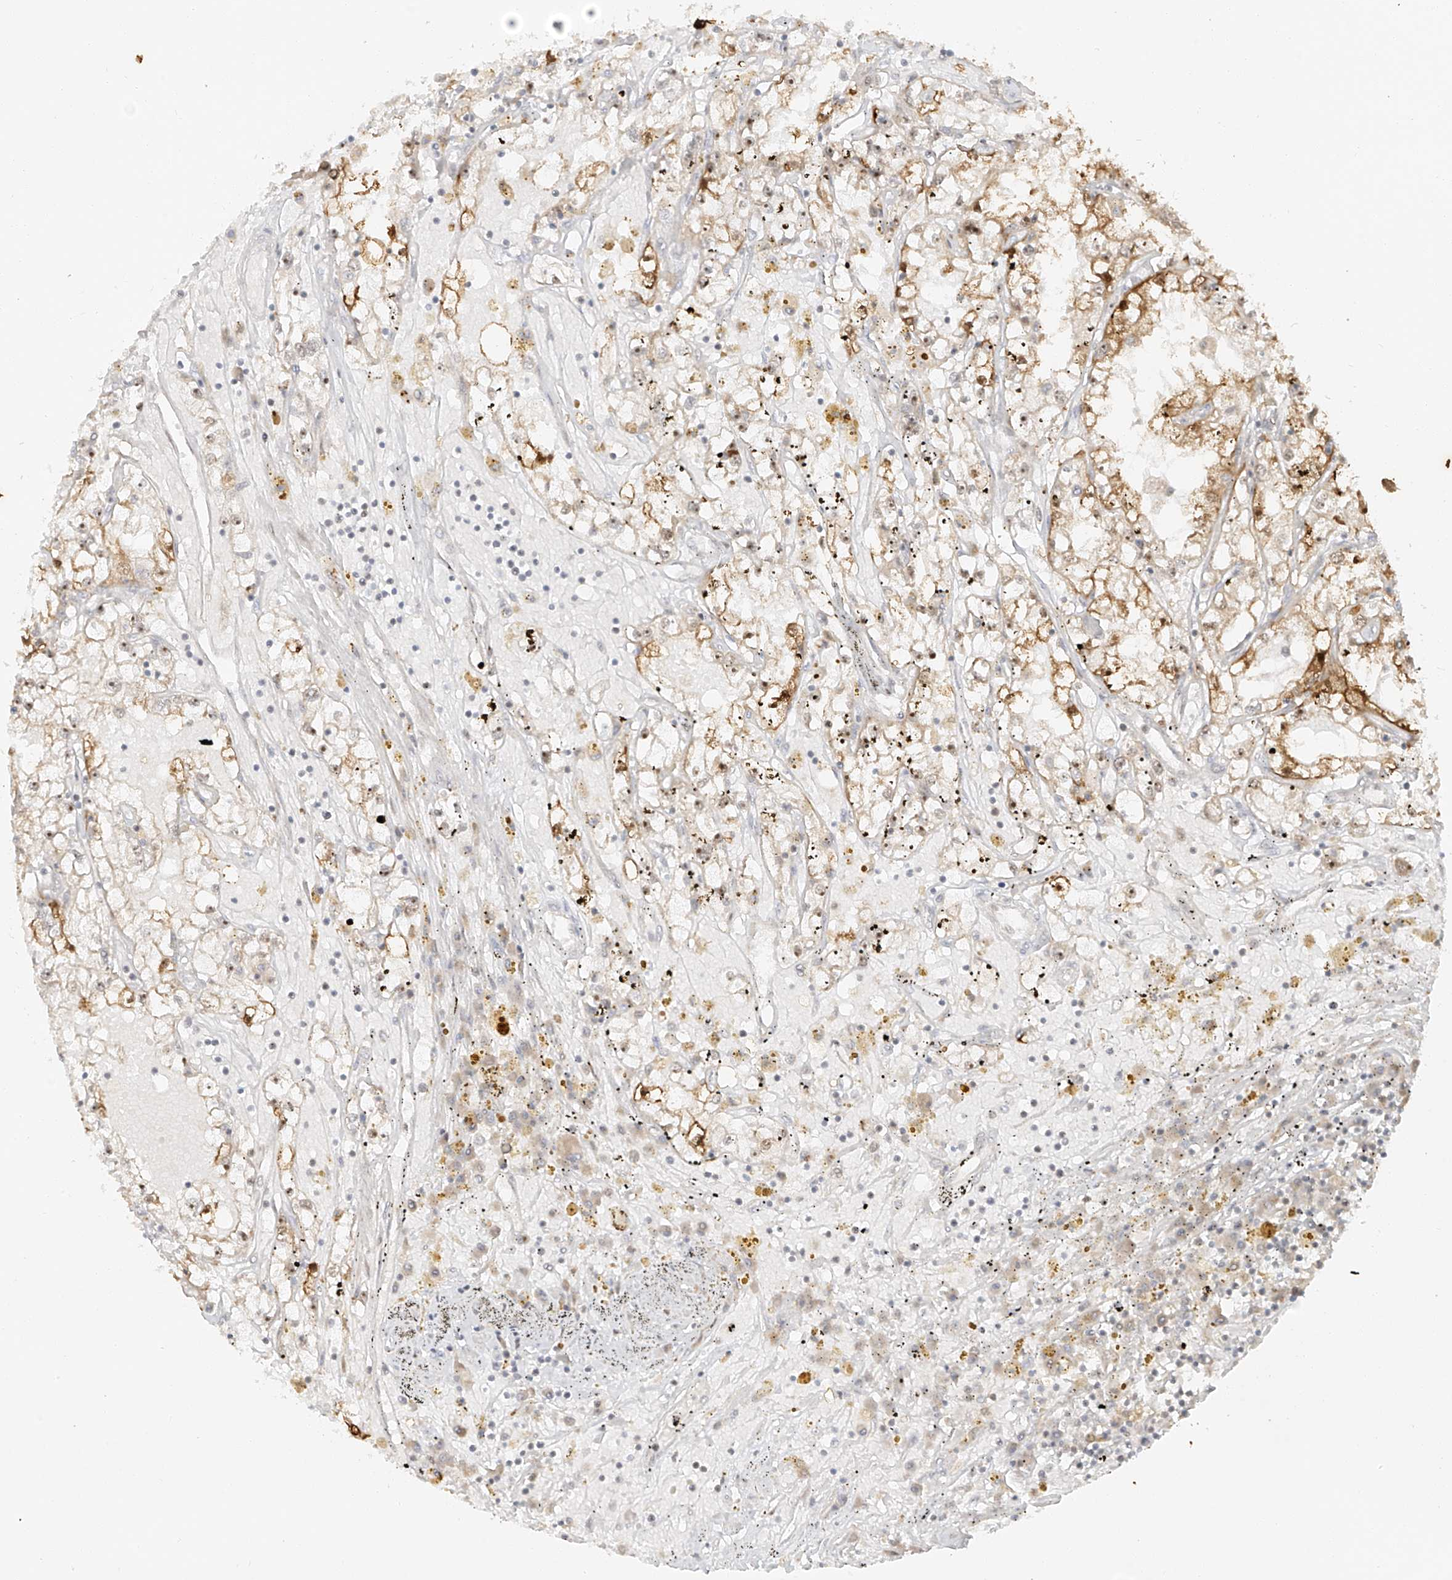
{"staining": {"intensity": "moderate", "quantity": ">75%", "location": "cytoplasmic/membranous"}, "tissue": "renal cancer", "cell_type": "Tumor cells", "image_type": "cancer", "snomed": [{"axis": "morphology", "description": "Adenocarcinoma, NOS"}, {"axis": "topography", "description": "Kidney"}], "caption": "Immunohistochemical staining of human renal cancer shows medium levels of moderate cytoplasmic/membranous staining in approximately >75% of tumor cells.", "gene": "MIPEP", "patient": {"sex": "male", "age": 56}}